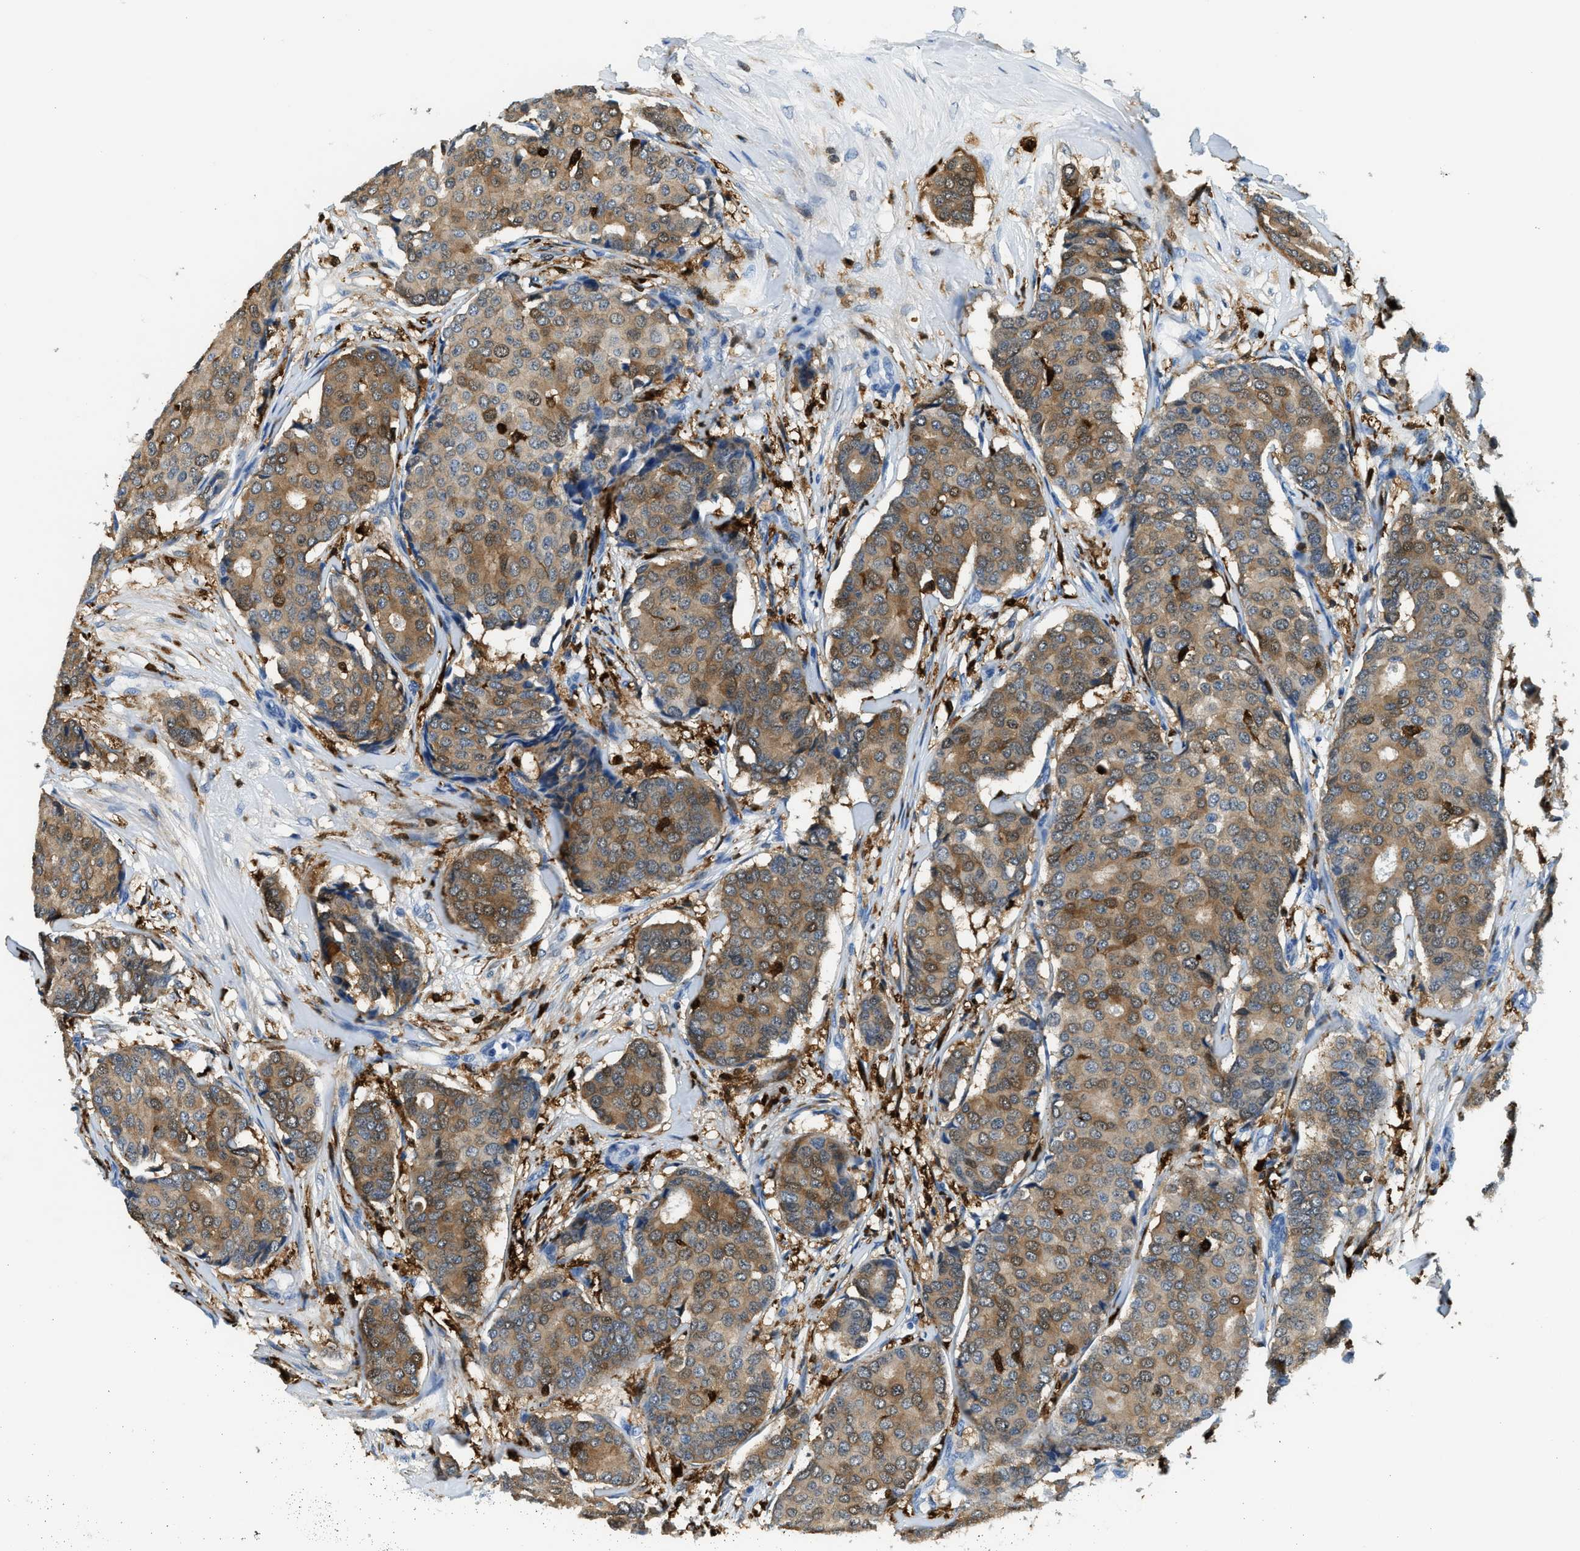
{"staining": {"intensity": "moderate", "quantity": ">75%", "location": "cytoplasmic/membranous"}, "tissue": "breast cancer", "cell_type": "Tumor cells", "image_type": "cancer", "snomed": [{"axis": "morphology", "description": "Duct carcinoma"}, {"axis": "topography", "description": "Breast"}], "caption": "Immunohistochemistry (IHC) staining of intraductal carcinoma (breast), which displays medium levels of moderate cytoplasmic/membranous staining in approximately >75% of tumor cells indicating moderate cytoplasmic/membranous protein expression. The staining was performed using DAB (brown) for protein detection and nuclei were counterstained in hematoxylin (blue).", "gene": "CAPG", "patient": {"sex": "female", "age": 75}}